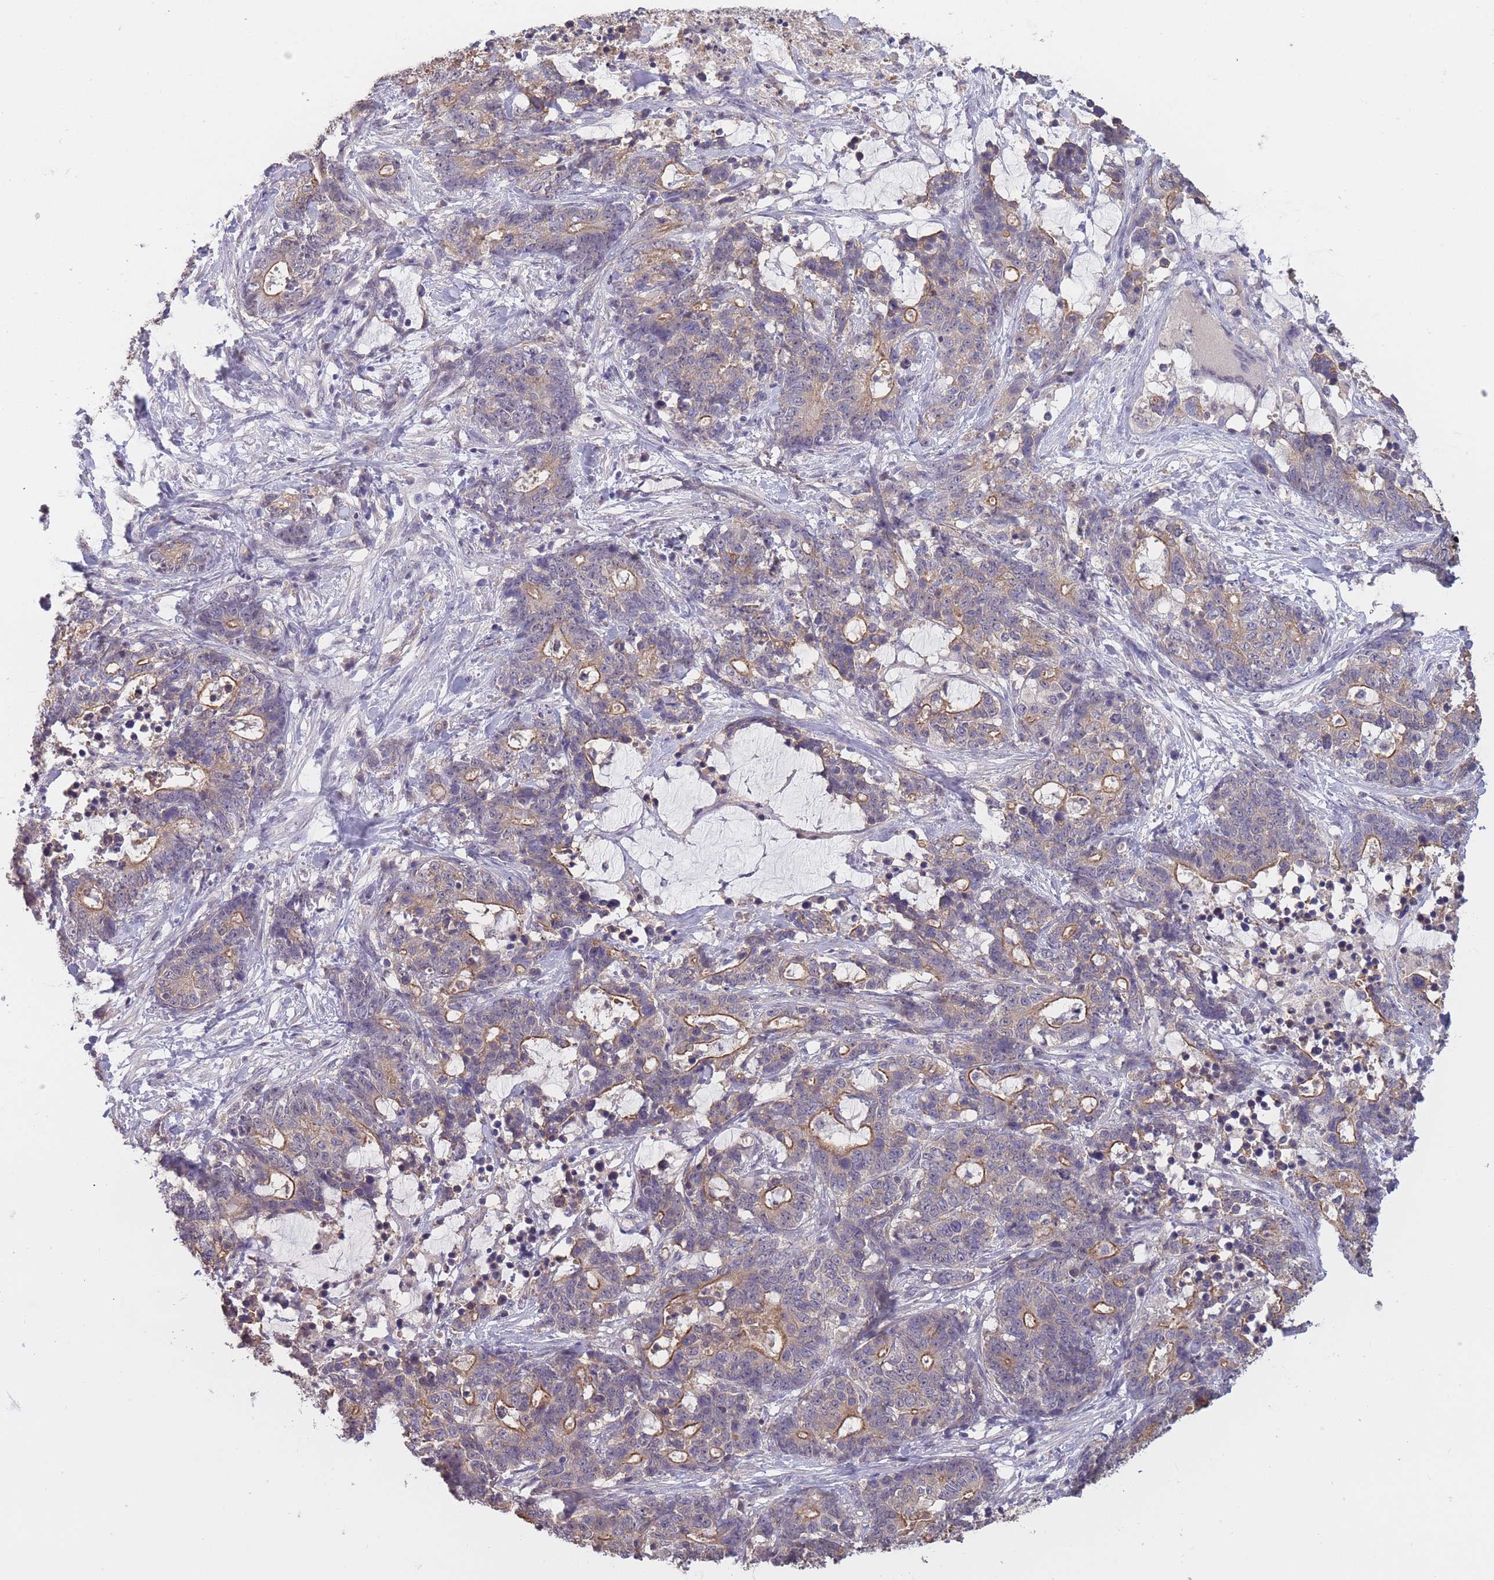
{"staining": {"intensity": "moderate", "quantity": "<25%", "location": "cytoplasmic/membranous"}, "tissue": "stomach cancer", "cell_type": "Tumor cells", "image_type": "cancer", "snomed": [{"axis": "morphology", "description": "Normal tissue, NOS"}, {"axis": "morphology", "description": "Adenocarcinoma, NOS"}, {"axis": "topography", "description": "Stomach"}], "caption": "Stomach cancer (adenocarcinoma) stained with DAB (3,3'-diaminobenzidine) immunohistochemistry (IHC) demonstrates low levels of moderate cytoplasmic/membranous staining in approximately <25% of tumor cells.", "gene": "KIAA1755", "patient": {"sex": "female", "age": 64}}